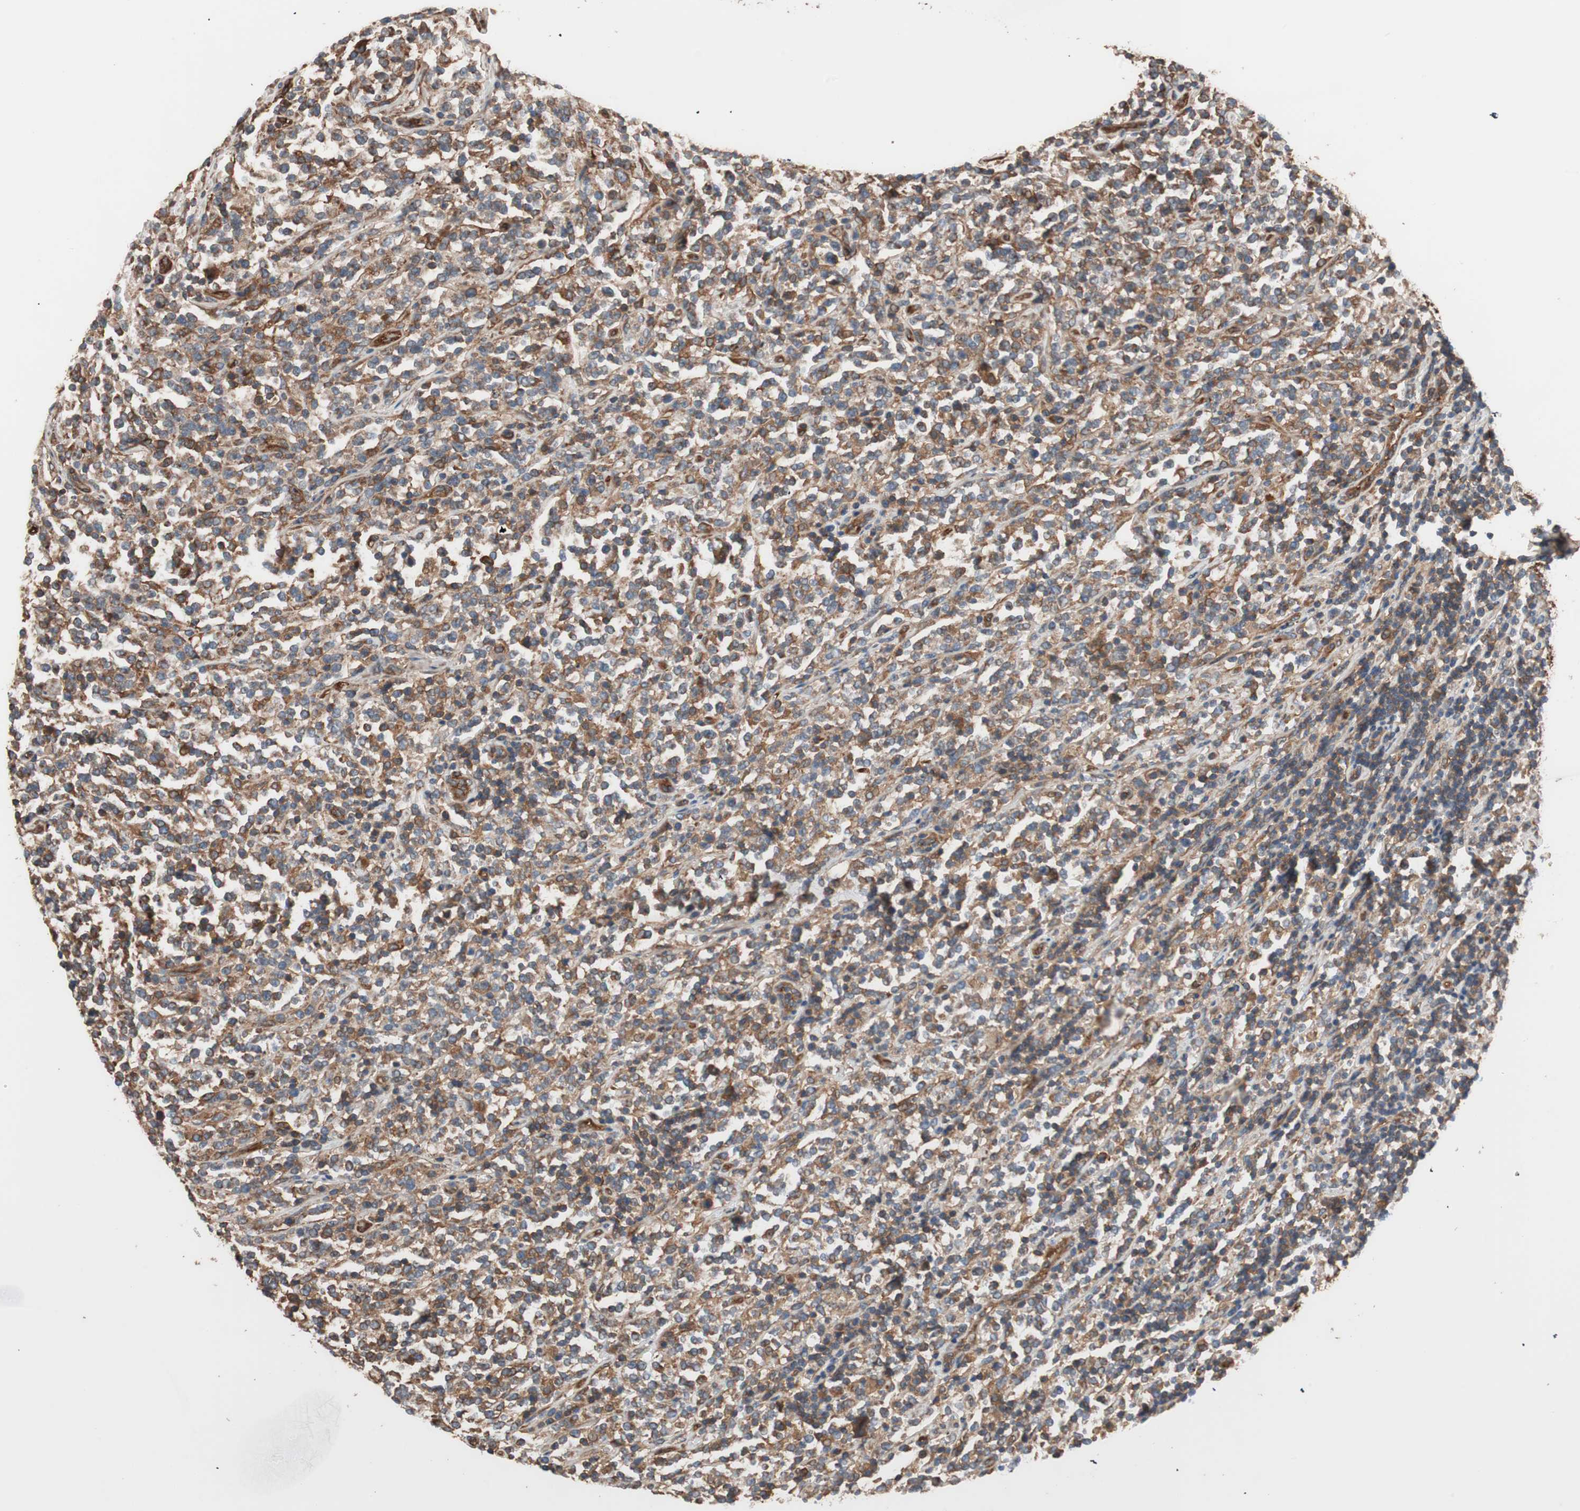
{"staining": {"intensity": "moderate", "quantity": ">75%", "location": "cytoplasmic/membranous"}, "tissue": "lymphoma", "cell_type": "Tumor cells", "image_type": "cancer", "snomed": [{"axis": "morphology", "description": "Malignant lymphoma, non-Hodgkin's type, High grade"}, {"axis": "topography", "description": "Soft tissue"}], "caption": "Immunohistochemical staining of human lymphoma reveals medium levels of moderate cytoplasmic/membranous expression in approximately >75% of tumor cells.", "gene": "GPSM2", "patient": {"sex": "male", "age": 18}}